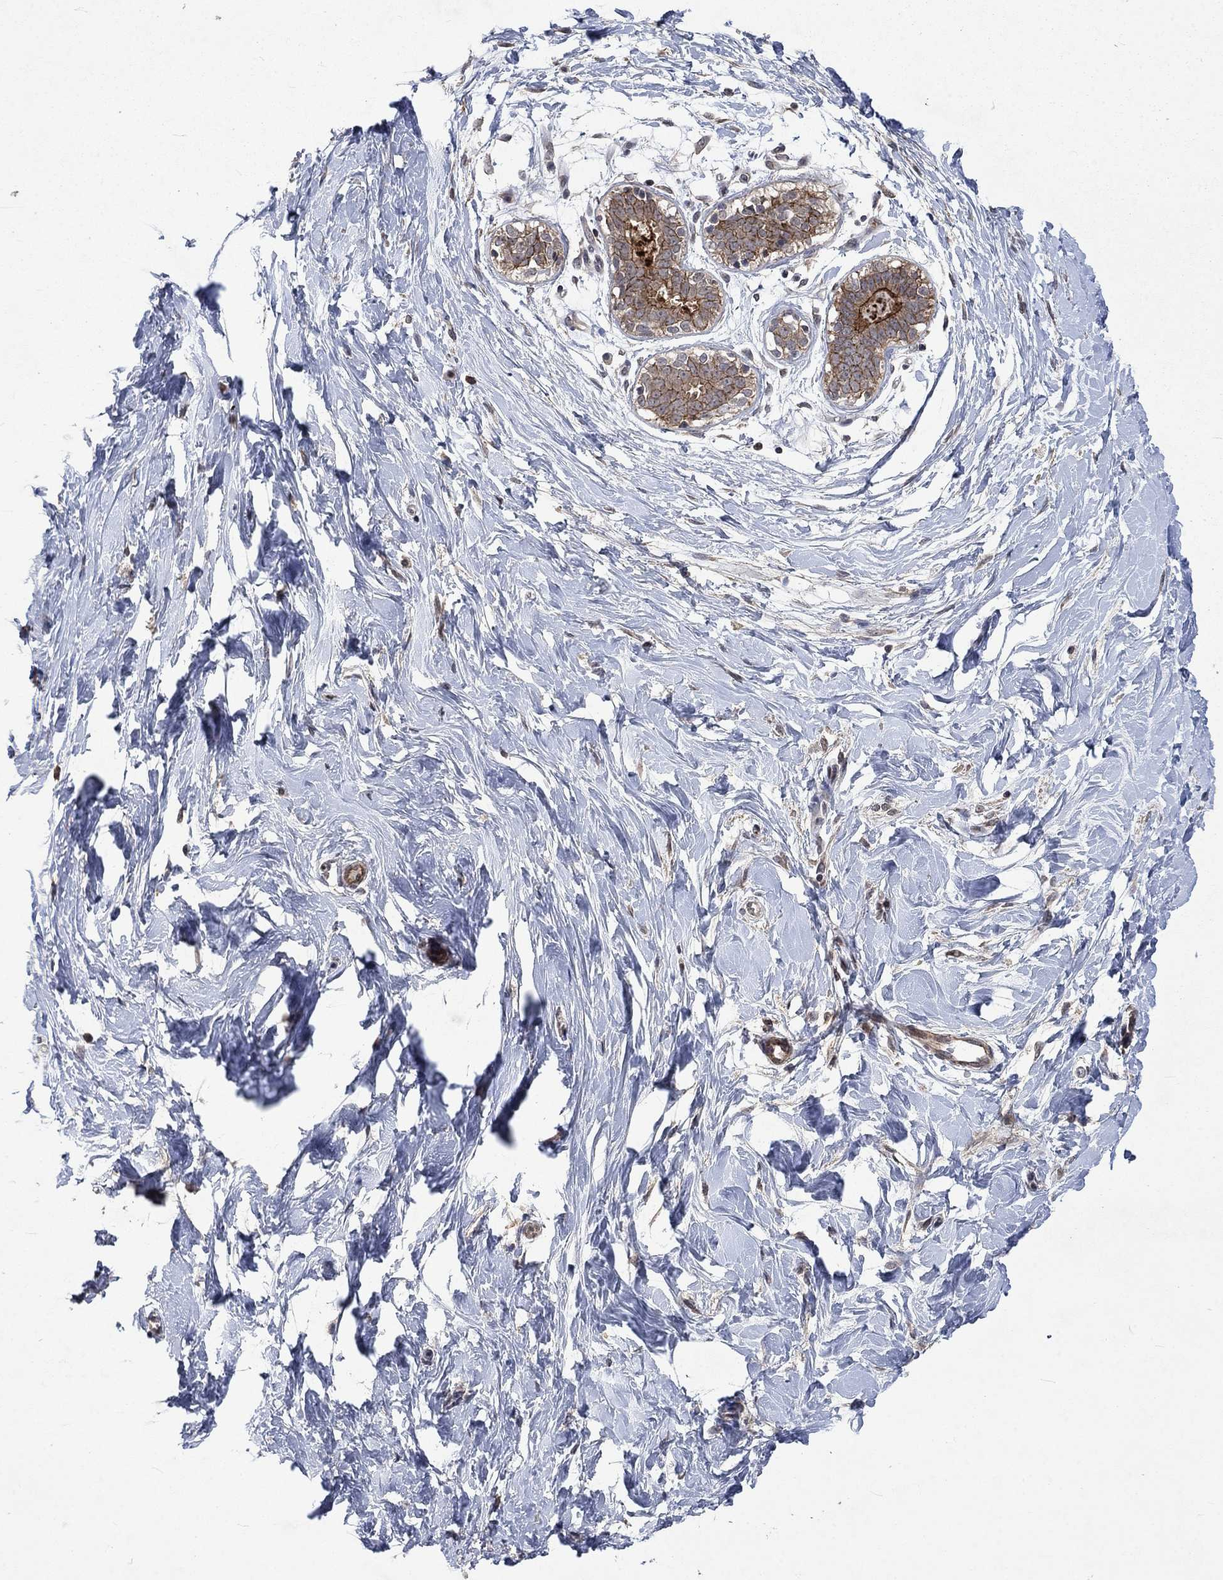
{"staining": {"intensity": "negative", "quantity": "none", "location": "none"}, "tissue": "breast", "cell_type": "Adipocytes", "image_type": "normal", "snomed": [{"axis": "morphology", "description": "Normal tissue, NOS"}, {"axis": "topography", "description": "Breast"}], "caption": "Immunohistochemistry (IHC) of normal breast exhibits no positivity in adipocytes. Brightfield microscopy of IHC stained with DAB (3,3'-diaminobenzidine) (brown) and hematoxylin (blue), captured at high magnification.", "gene": "PPP1R9A", "patient": {"sex": "female", "age": 37}}